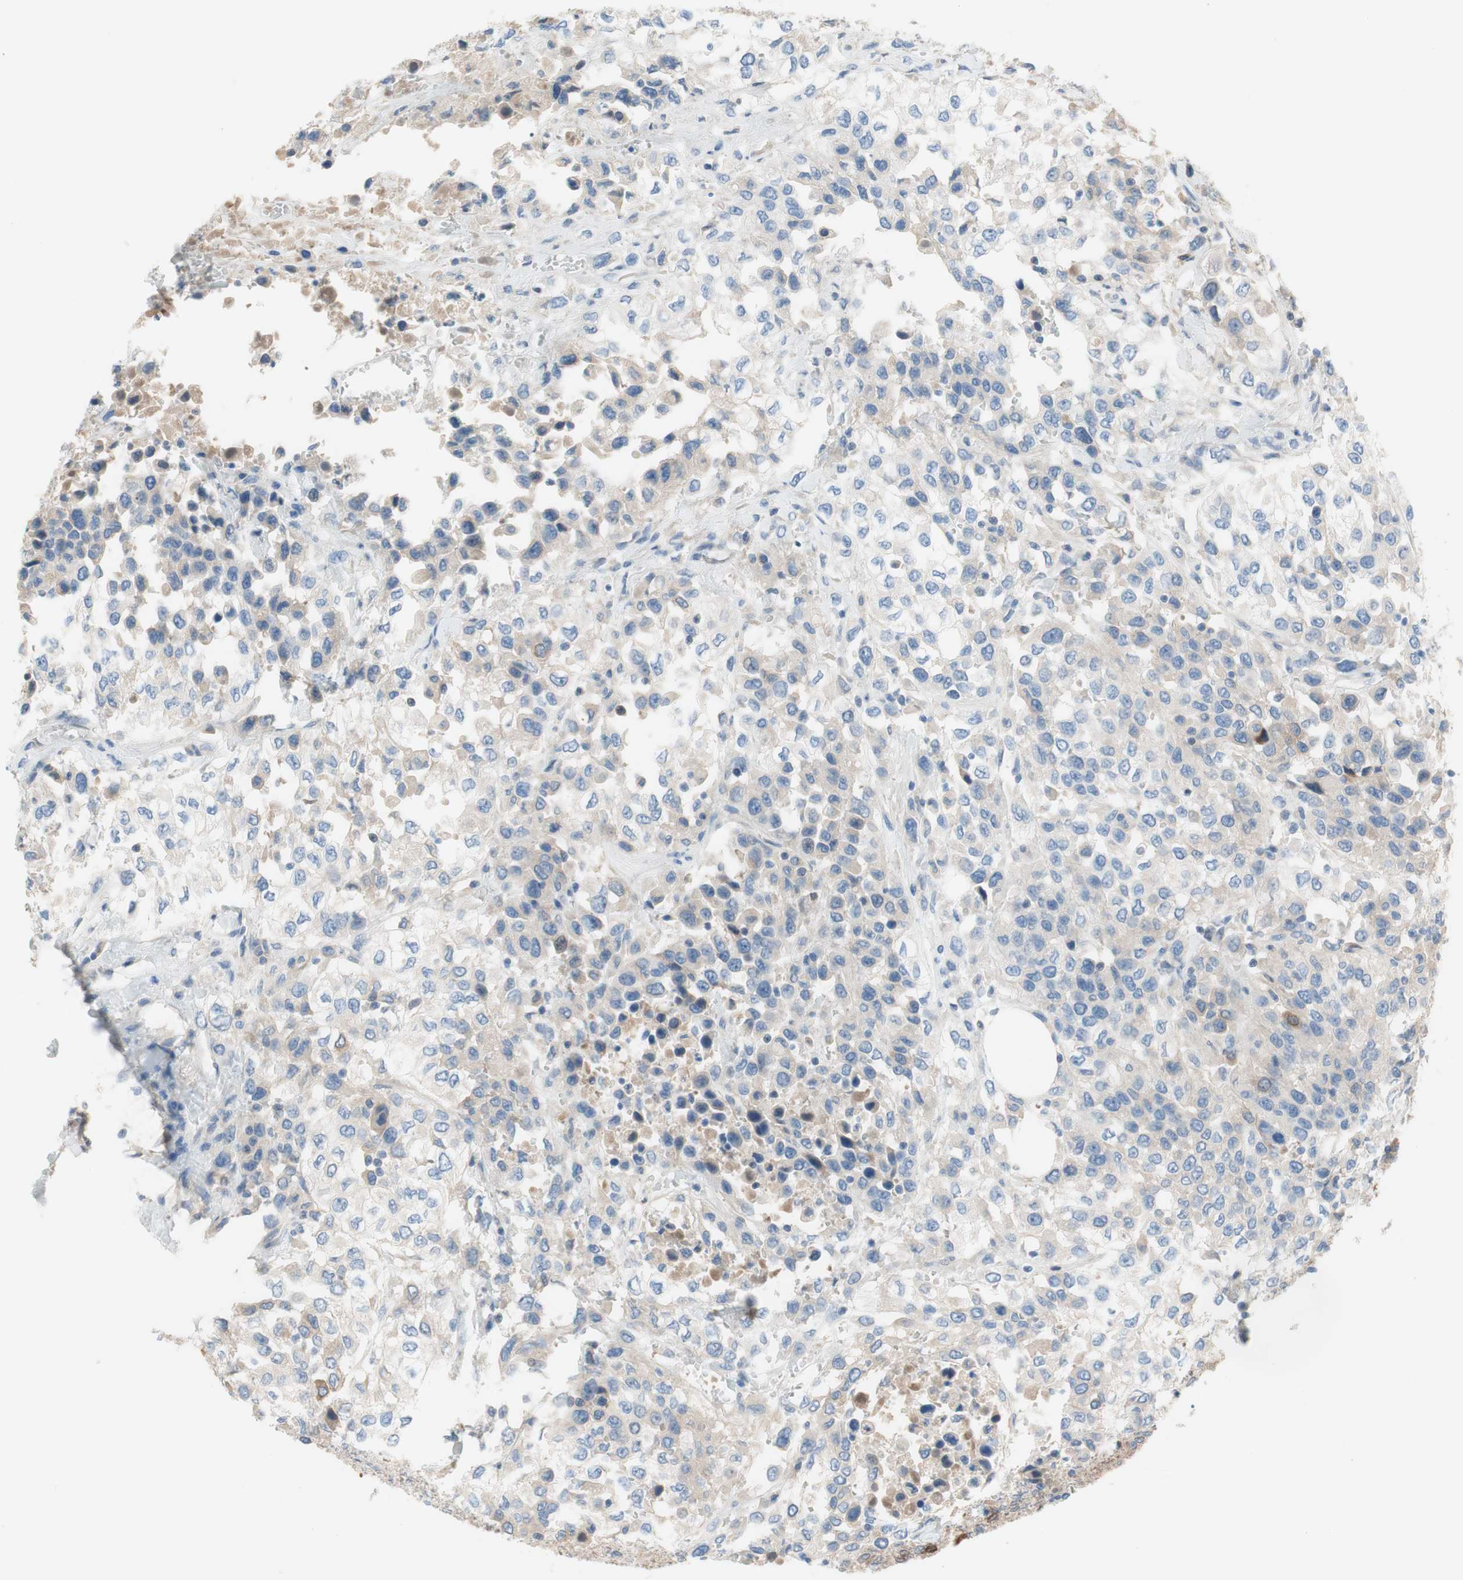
{"staining": {"intensity": "negative", "quantity": "none", "location": "none"}, "tissue": "urothelial cancer", "cell_type": "Tumor cells", "image_type": "cancer", "snomed": [{"axis": "morphology", "description": "Urothelial carcinoma, High grade"}, {"axis": "topography", "description": "Urinary bladder"}], "caption": "This is an immunohistochemistry (IHC) histopathology image of urothelial carcinoma (high-grade). There is no positivity in tumor cells.", "gene": "FDFT1", "patient": {"sex": "female", "age": 80}}